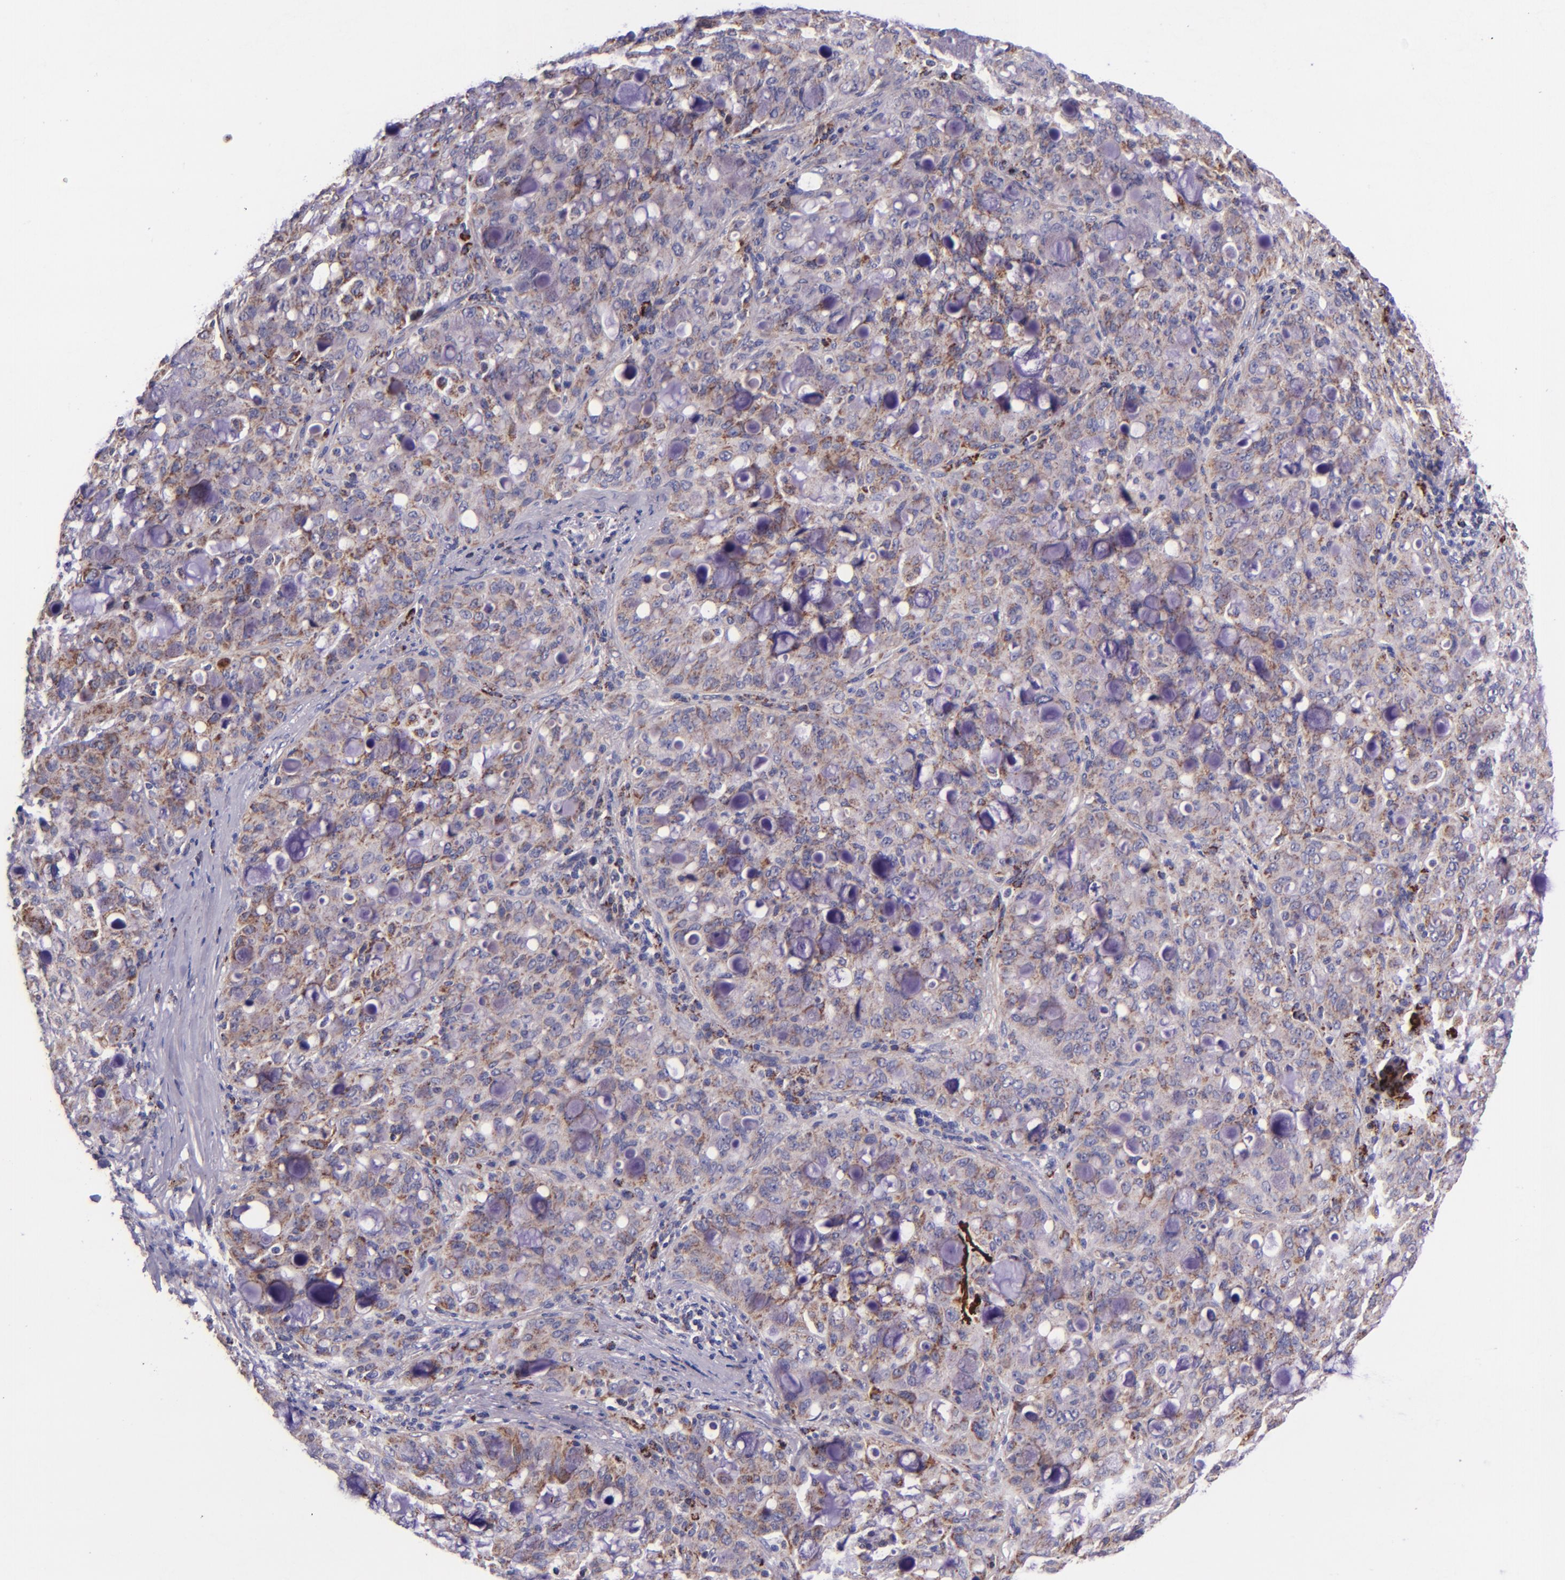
{"staining": {"intensity": "weak", "quantity": "25%-75%", "location": "cytoplasmic/membranous"}, "tissue": "lung cancer", "cell_type": "Tumor cells", "image_type": "cancer", "snomed": [{"axis": "morphology", "description": "Adenocarcinoma, NOS"}, {"axis": "topography", "description": "Lung"}], "caption": "Adenocarcinoma (lung) tissue reveals weak cytoplasmic/membranous expression in approximately 25%-75% of tumor cells, visualized by immunohistochemistry.", "gene": "IDH3G", "patient": {"sex": "female", "age": 44}}